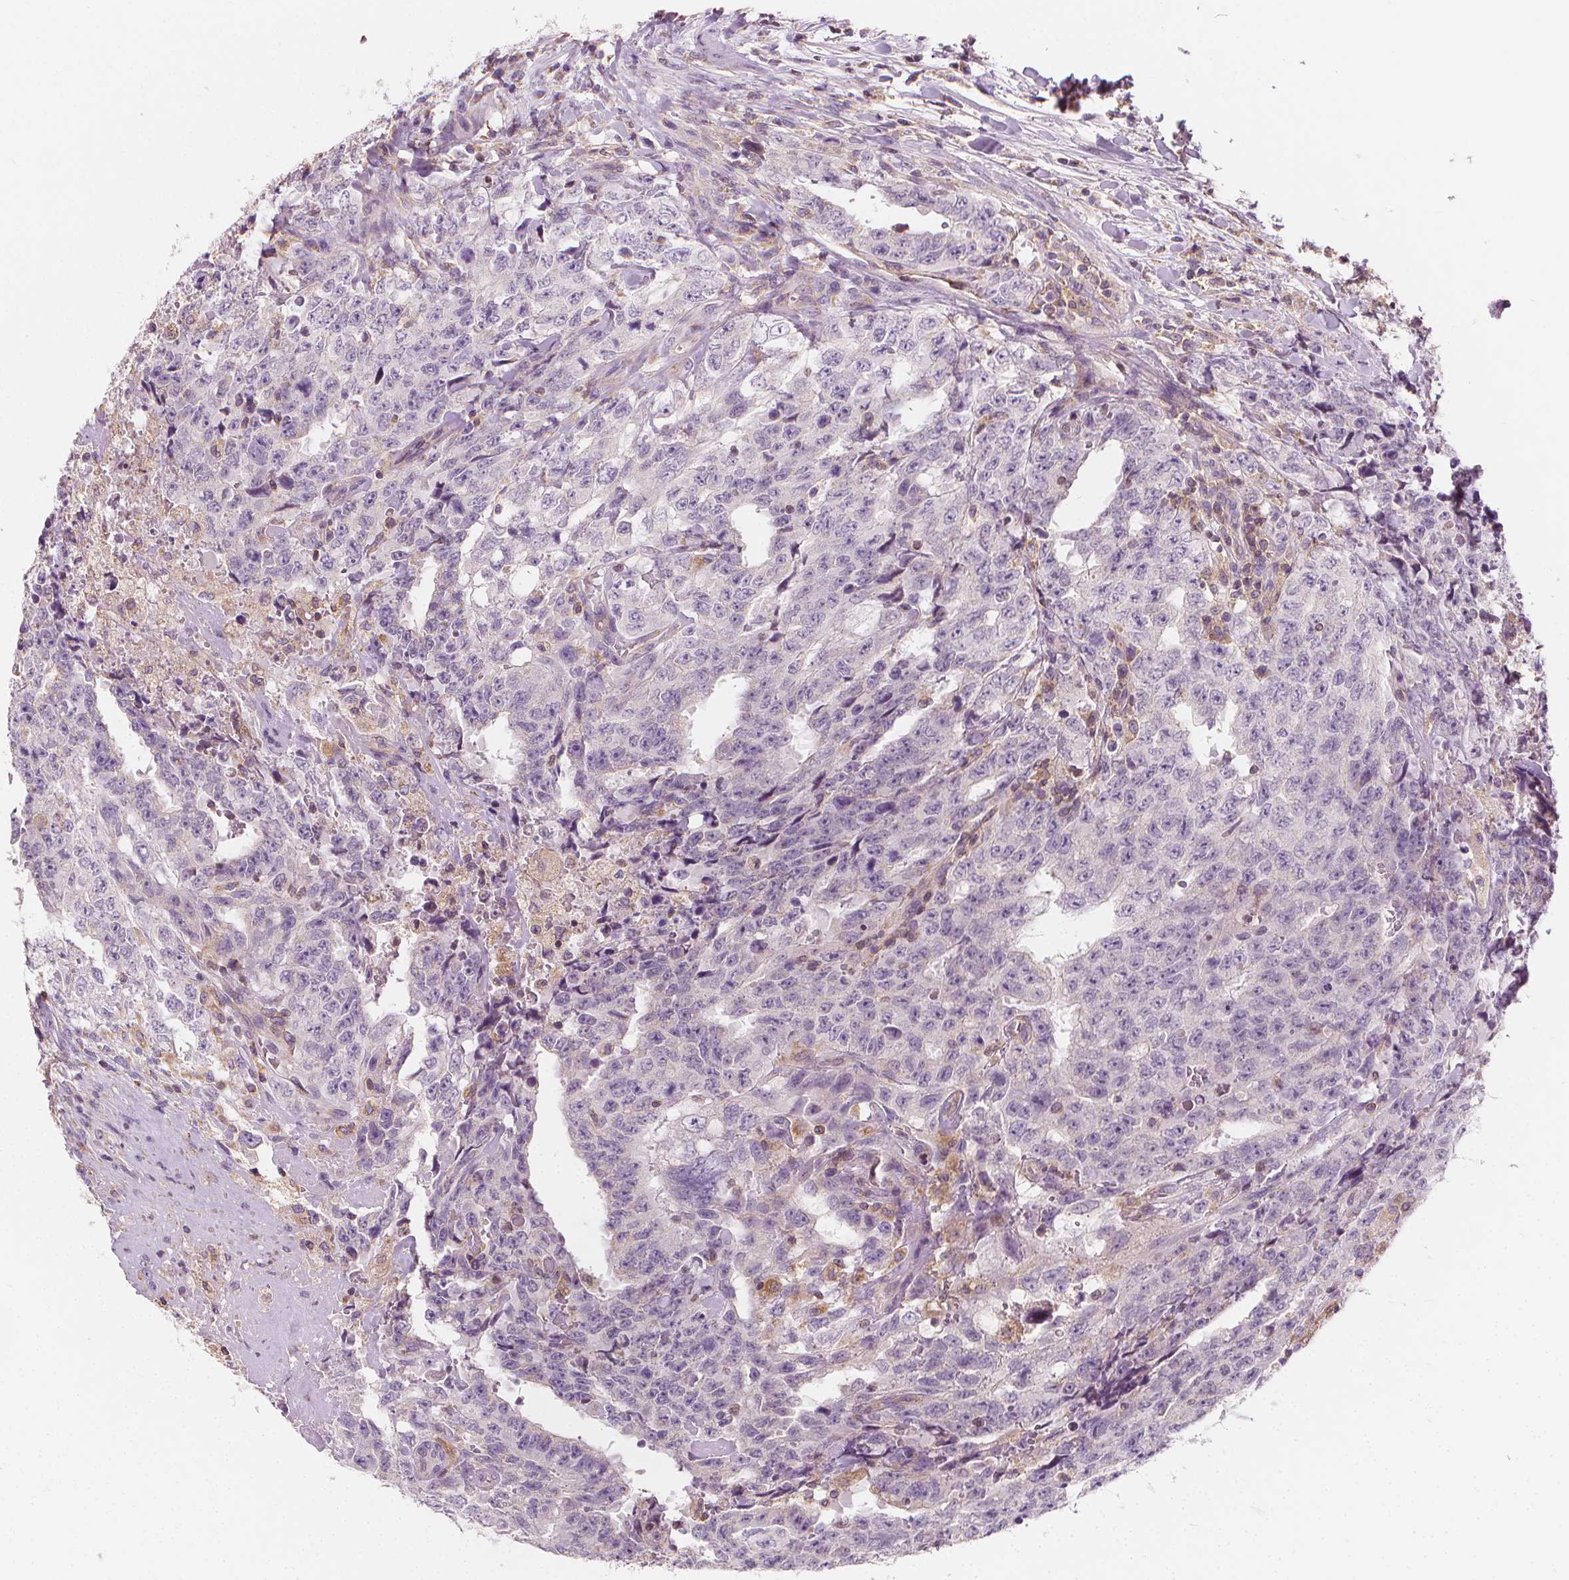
{"staining": {"intensity": "negative", "quantity": "none", "location": "none"}, "tissue": "testis cancer", "cell_type": "Tumor cells", "image_type": "cancer", "snomed": [{"axis": "morphology", "description": "Carcinoma, Embryonal, NOS"}, {"axis": "topography", "description": "Testis"}], "caption": "High magnification brightfield microscopy of testis cancer (embryonal carcinoma) stained with DAB (3,3'-diaminobenzidine) (brown) and counterstained with hematoxylin (blue): tumor cells show no significant staining.", "gene": "RAB20", "patient": {"sex": "male", "age": 24}}